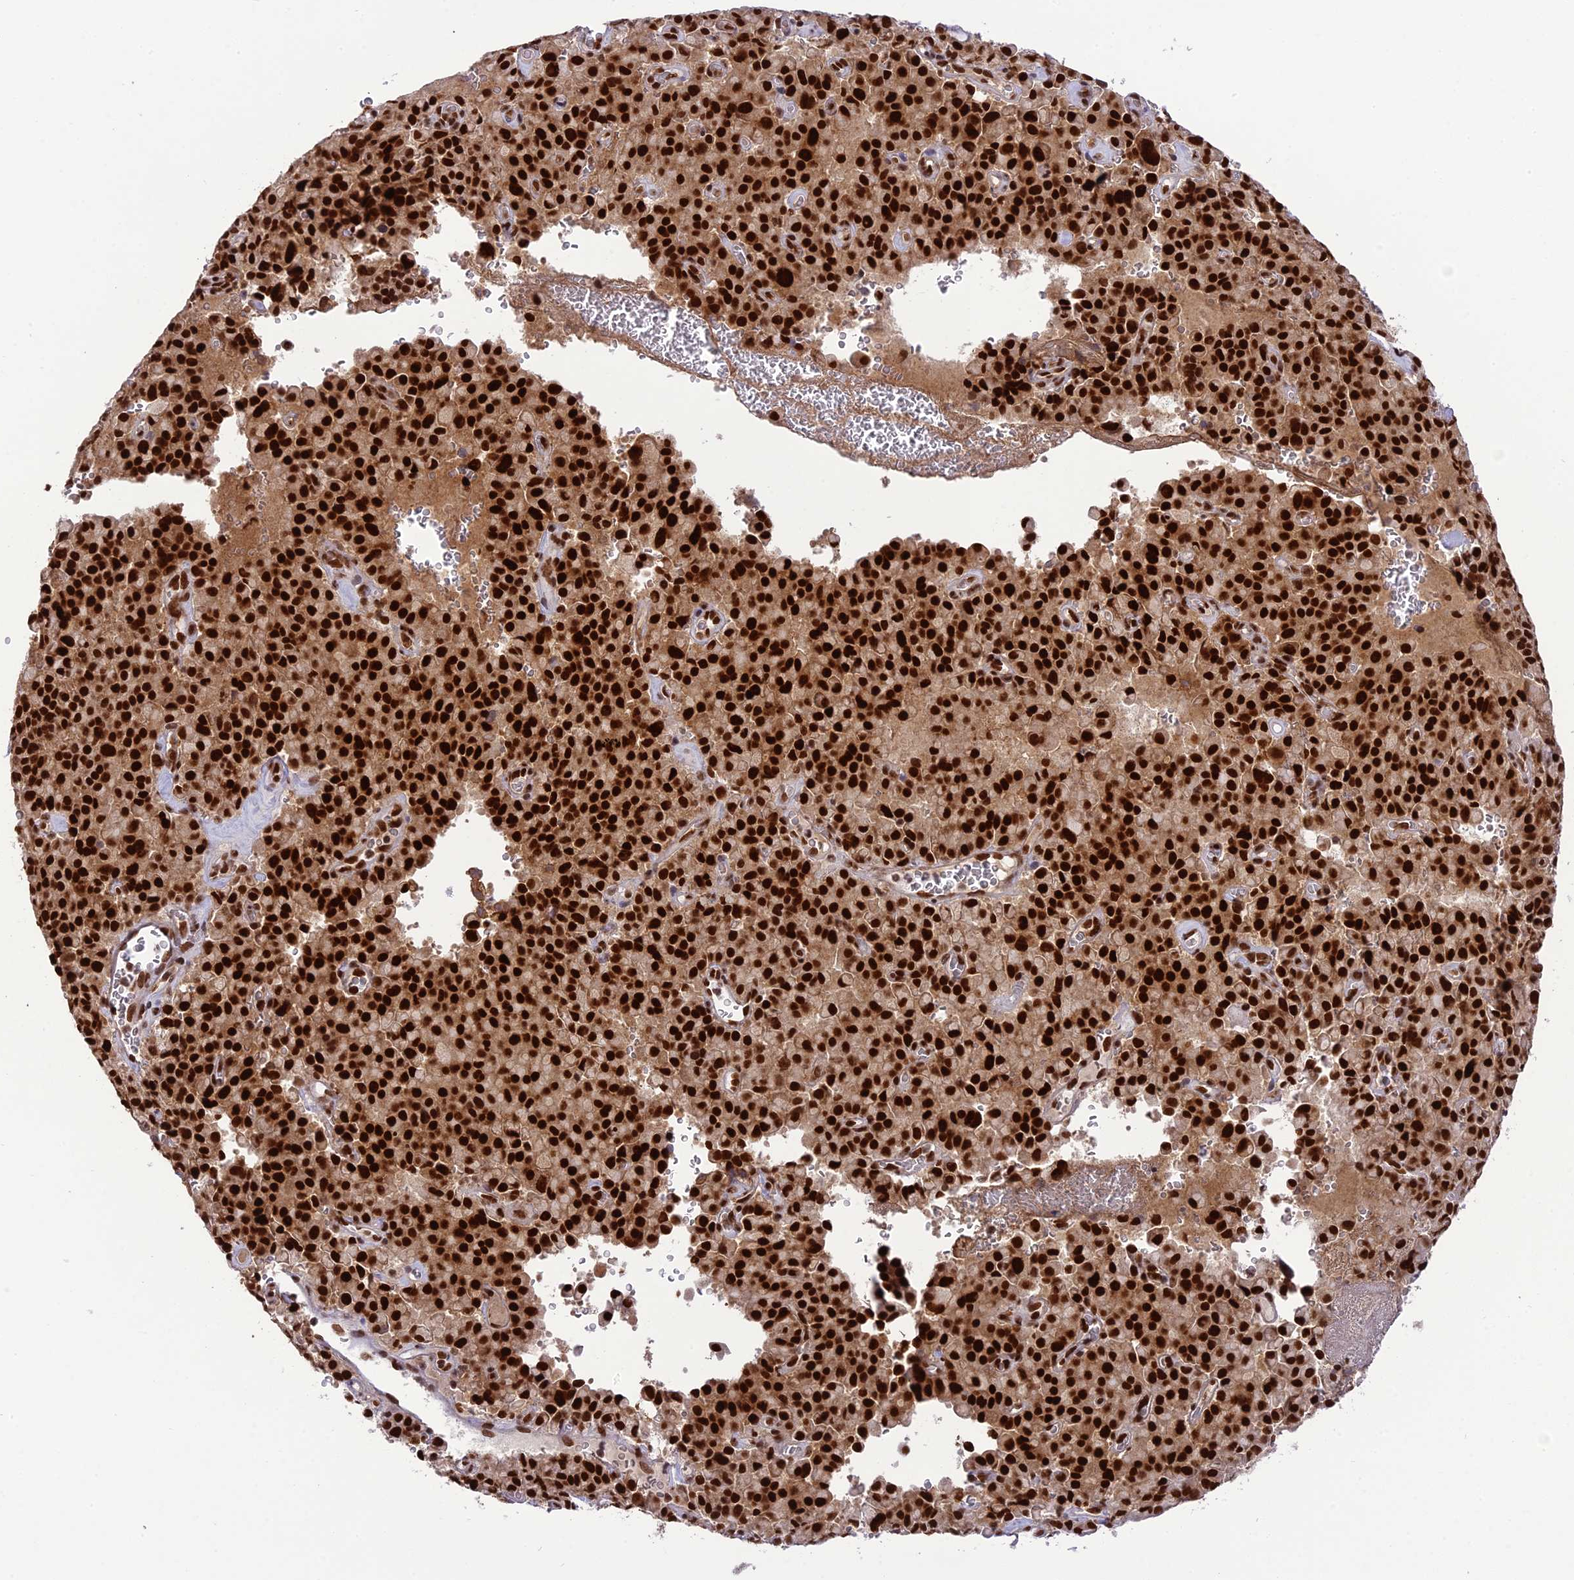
{"staining": {"intensity": "strong", "quantity": ">75%", "location": "nuclear"}, "tissue": "pancreatic cancer", "cell_type": "Tumor cells", "image_type": "cancer", "snomed": [{"axis": "morphology", "description": "Adenocarcinoma, NOS"}, {"axis": "topography", "description": "Pancreas"}], "caption": "Protein expression analysis of pancreatic cancer exhibits strong nuclear staining in about >75% of tumor cells.", "gene": "DDX1", "patient": {"sex": "male", "age": 65}}